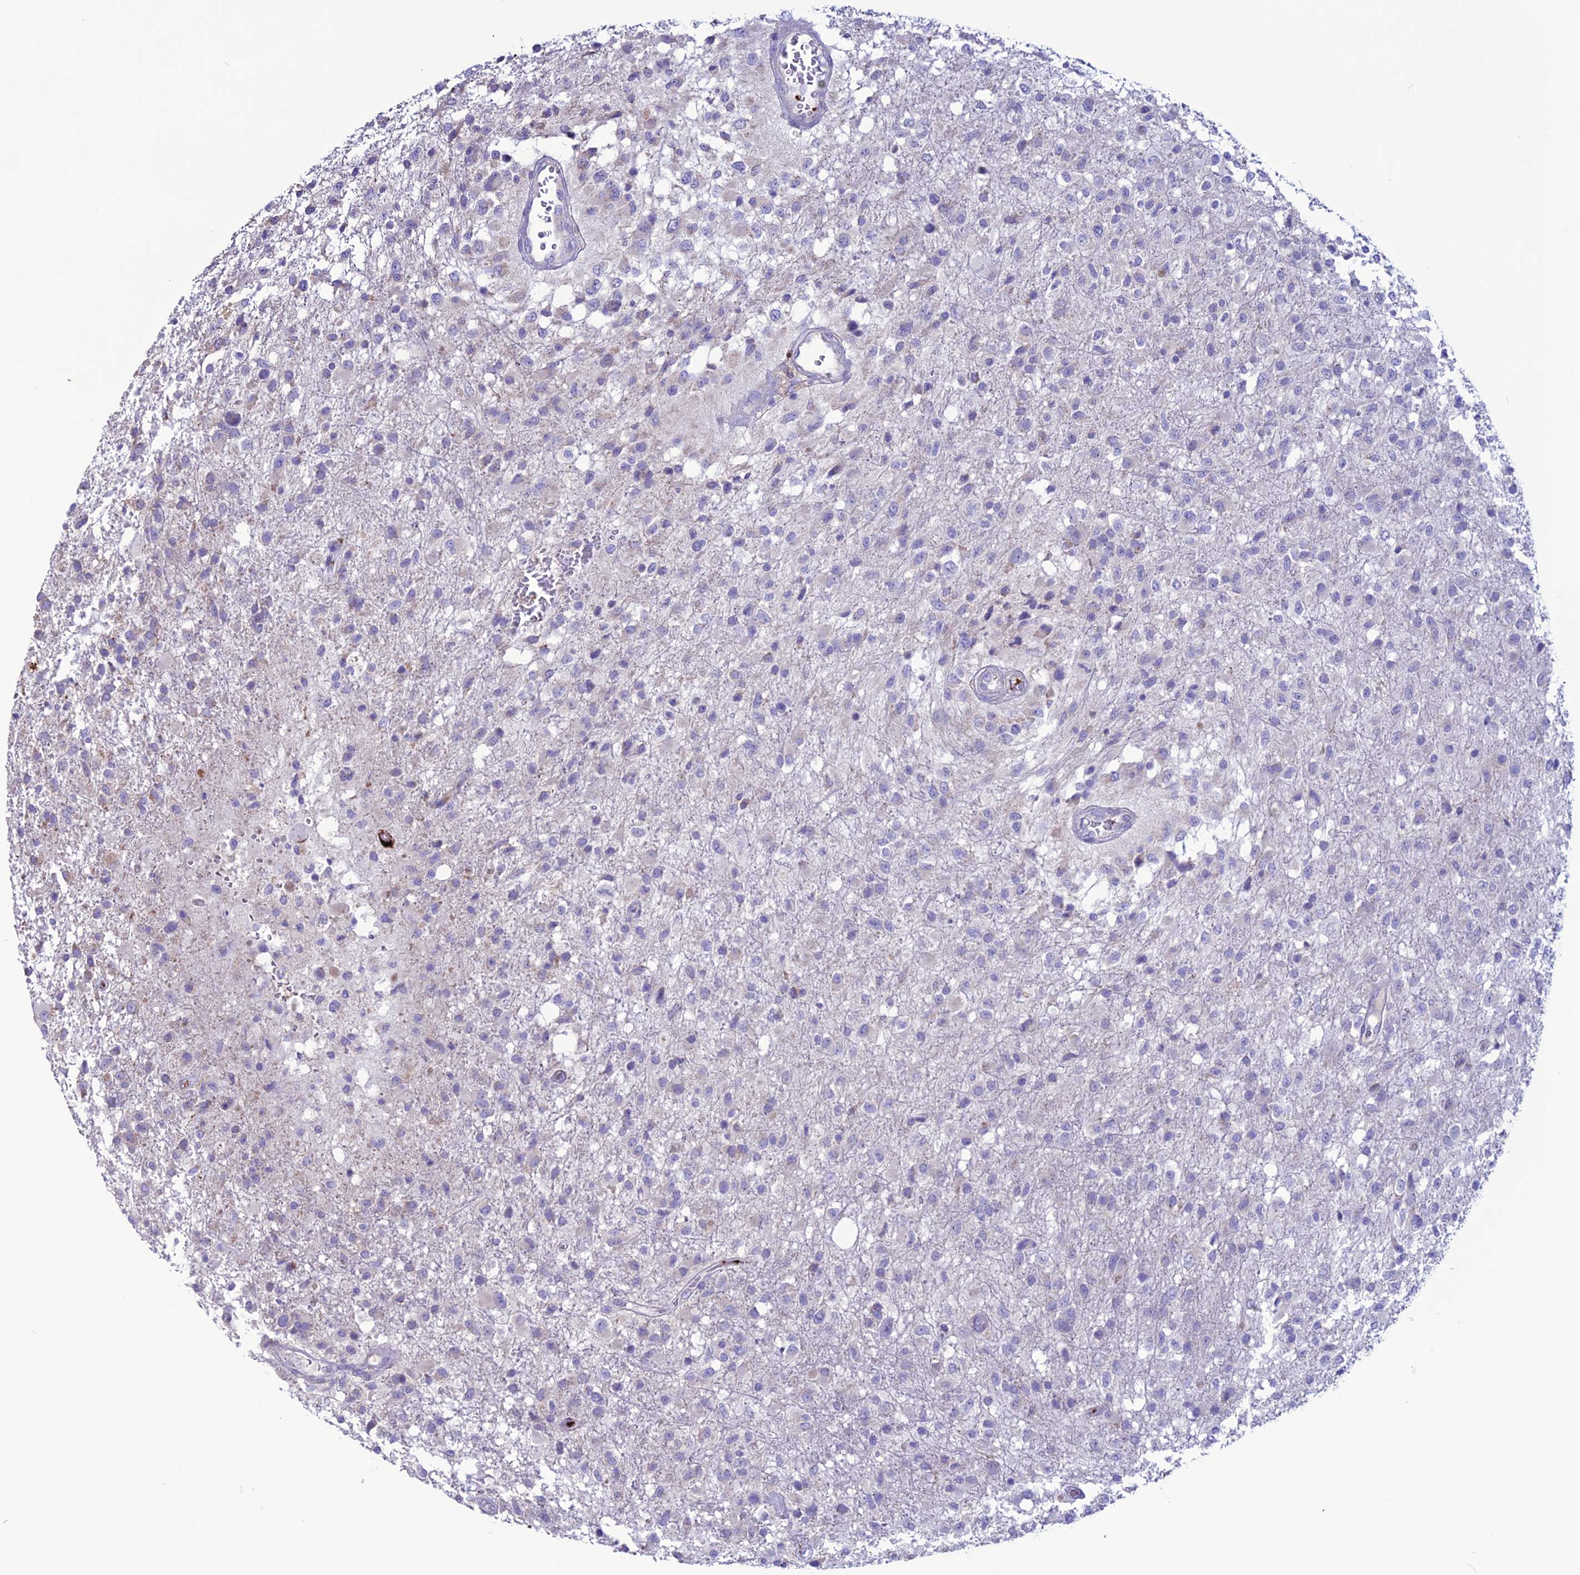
{"staining": {"intensity": "negative", "quantity": "none", "location": "none"}, "tissue": "glioma", "cell_type": "Tumor cells", "image_type": "cancer", "snomed": [{"axis": "morphology", "description": "Glioma, malignant, High grade"}, {"axis": "topography", "description": "Brain"}], "caption": "DAB (3,3'-diaminobenzidine) immunohistochemical staining of glioma reveals no significant expression in tumor cells.", "gene": "C21orf140", "patient": {"sex": "female", "age": 74}}